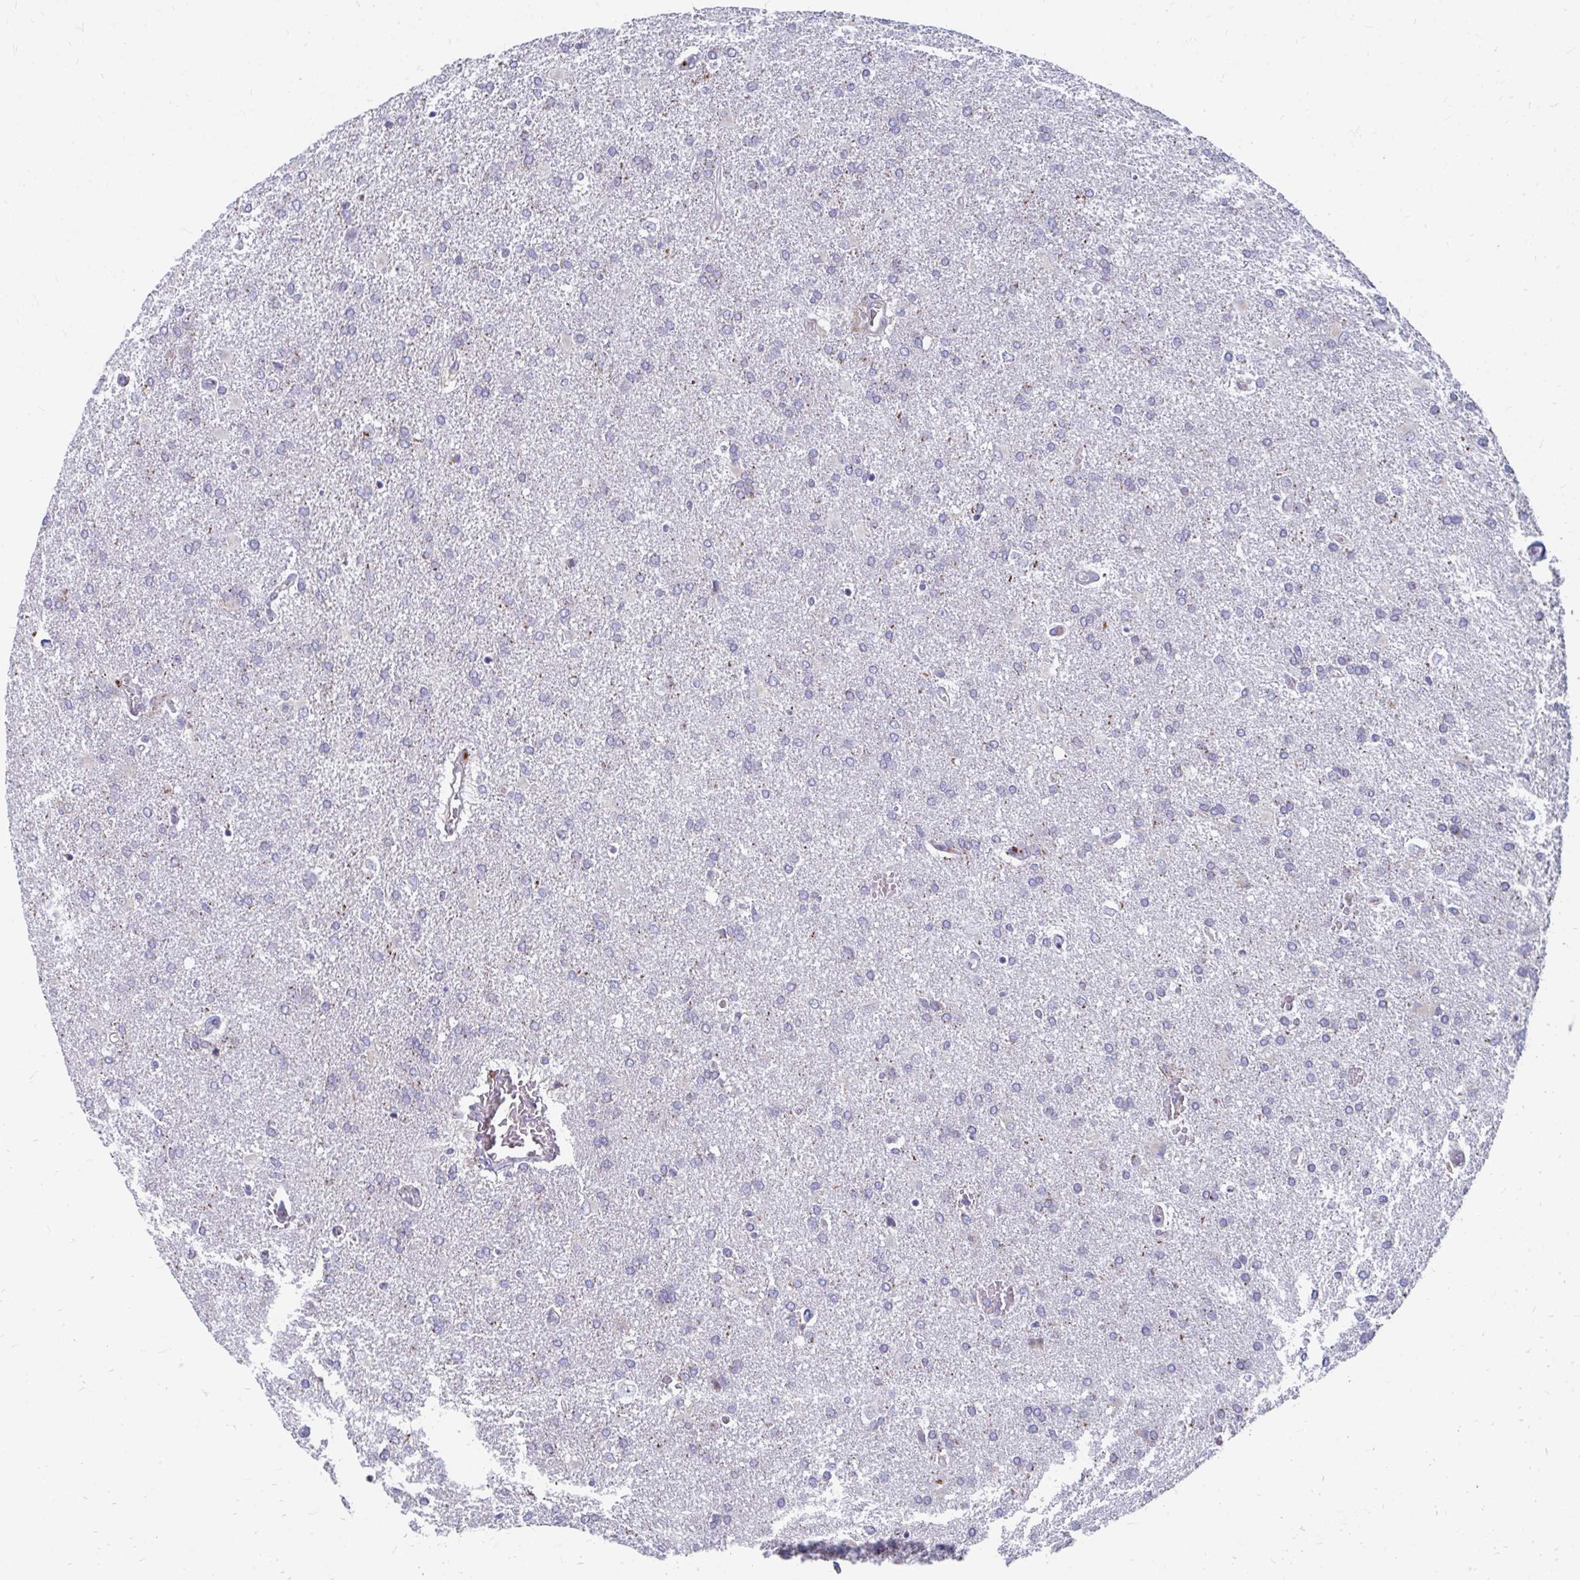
{"staining": {"intensity": "negative", "quantity": "none", "location": "none"}, "tissue": "glioma", "cell_type": "Tumor cells", "image_type": "cancer", "snomed": [{"axis": "morphology", "description": "Glioma, malignant, High grade"}, {"axis": "topography", "description": "Brain"}], "caption": "This is an immunohistochemistry micrograph of human malignant glioma (high-grade). There is no expression in tumor cells.", "gene": "PABIR3", "patient": {"sex": "male", "age": 68}}